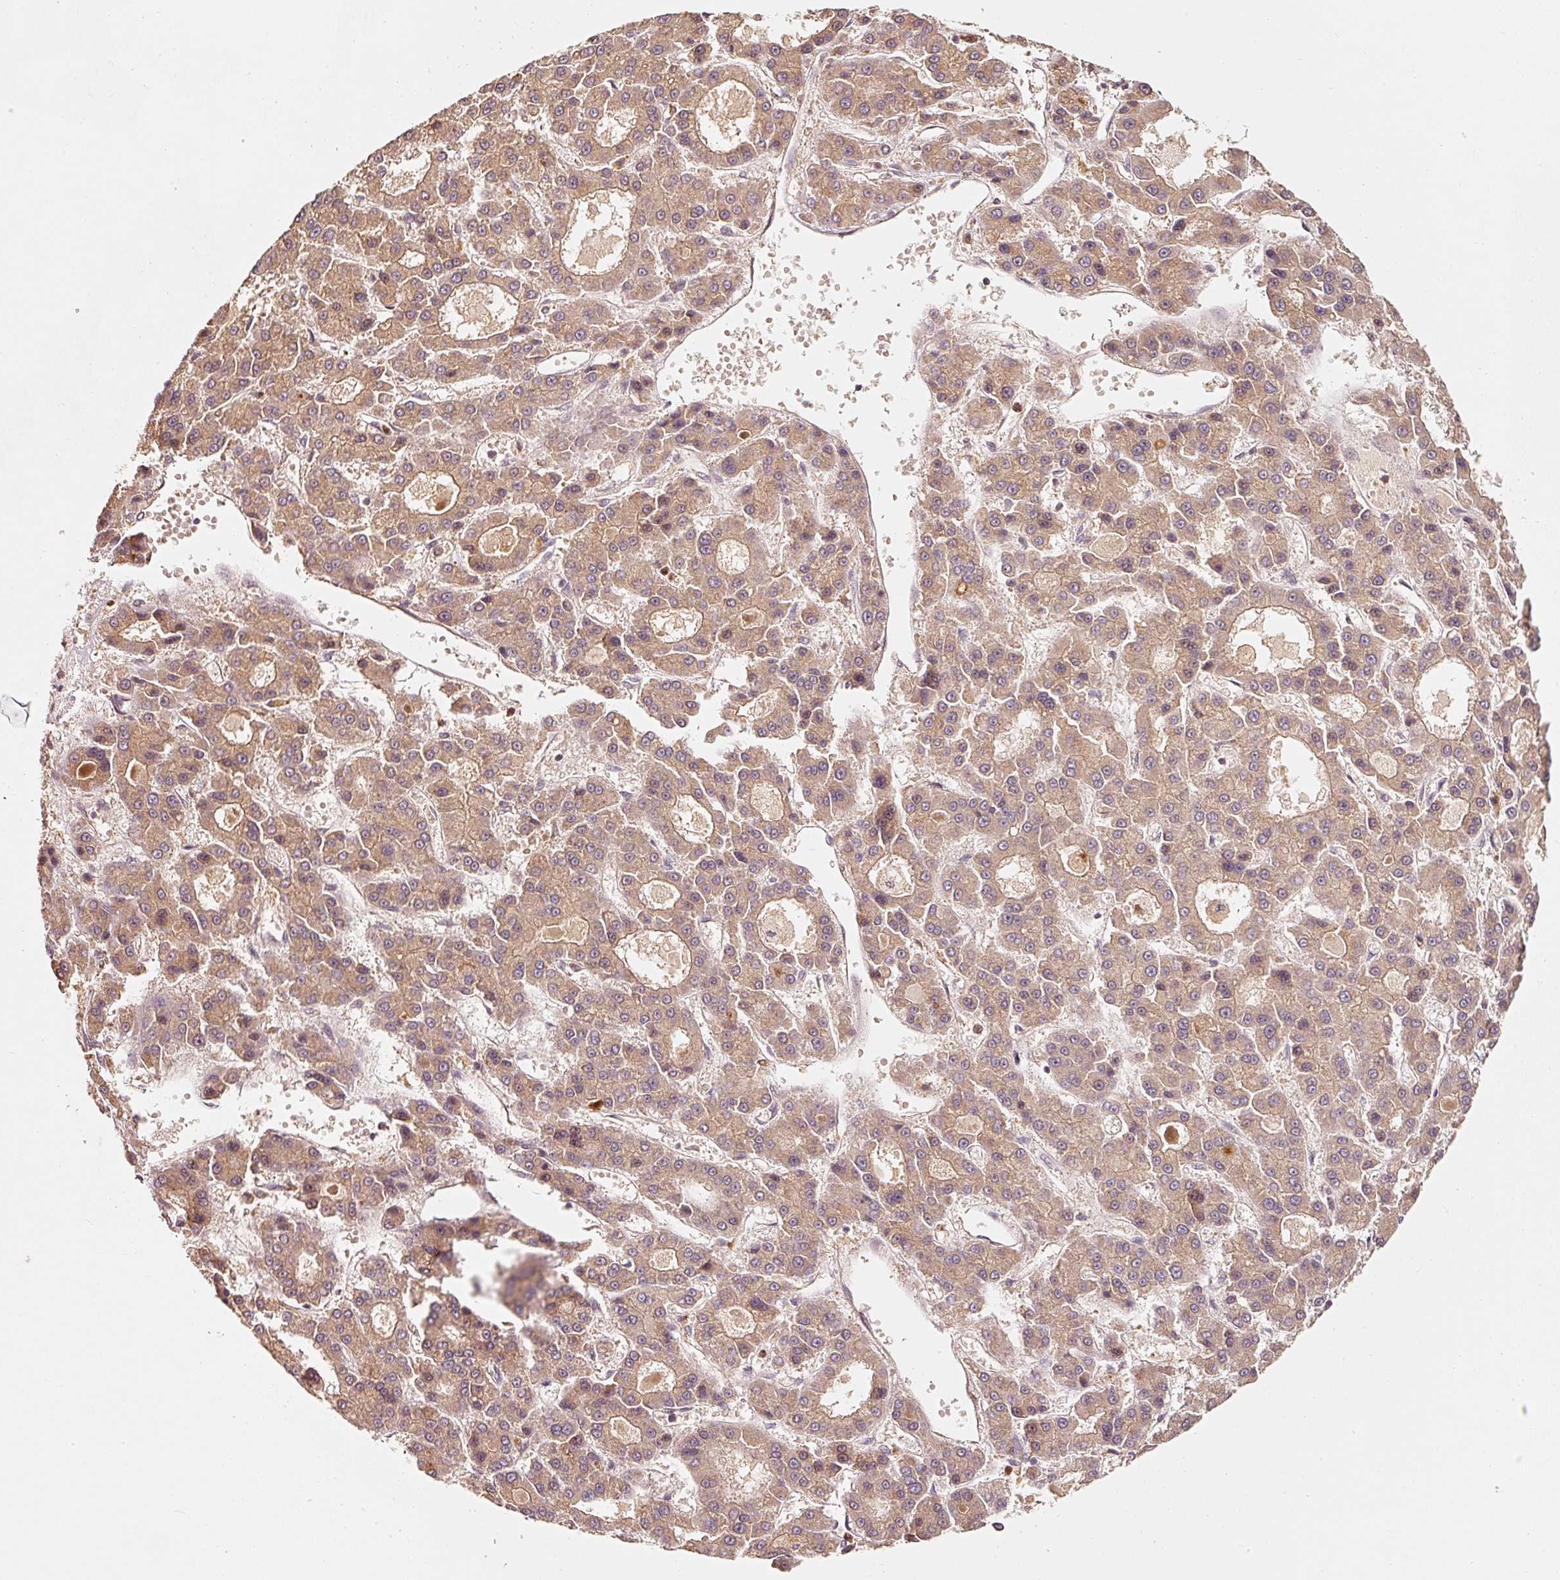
{"staining": {"intensity": "weak", "quantity": ">75%", "location": "cytoplasmic/membranous"}, "tissue": "liver cancer", "cell_type": "Tumor cells", "image_type": "cancer", "snomed": [{"axis": "morphology", "description": "Carcinoma, Hepatocellular, NOS"}, {"axis": "topography", "description": "Liver"}], "caption": "Weak cytoplasmic/membranous protein positivity is seen in approximately >75% of tumor cells in liver cancer (hepatocellular carcinoma). Using DAB (brown) and hematoxylin (blue) stains, captured at high magnification using brightfield microscopy.", "gene": "RRAS2", "patient": {"sex": "male", "age": 70}}